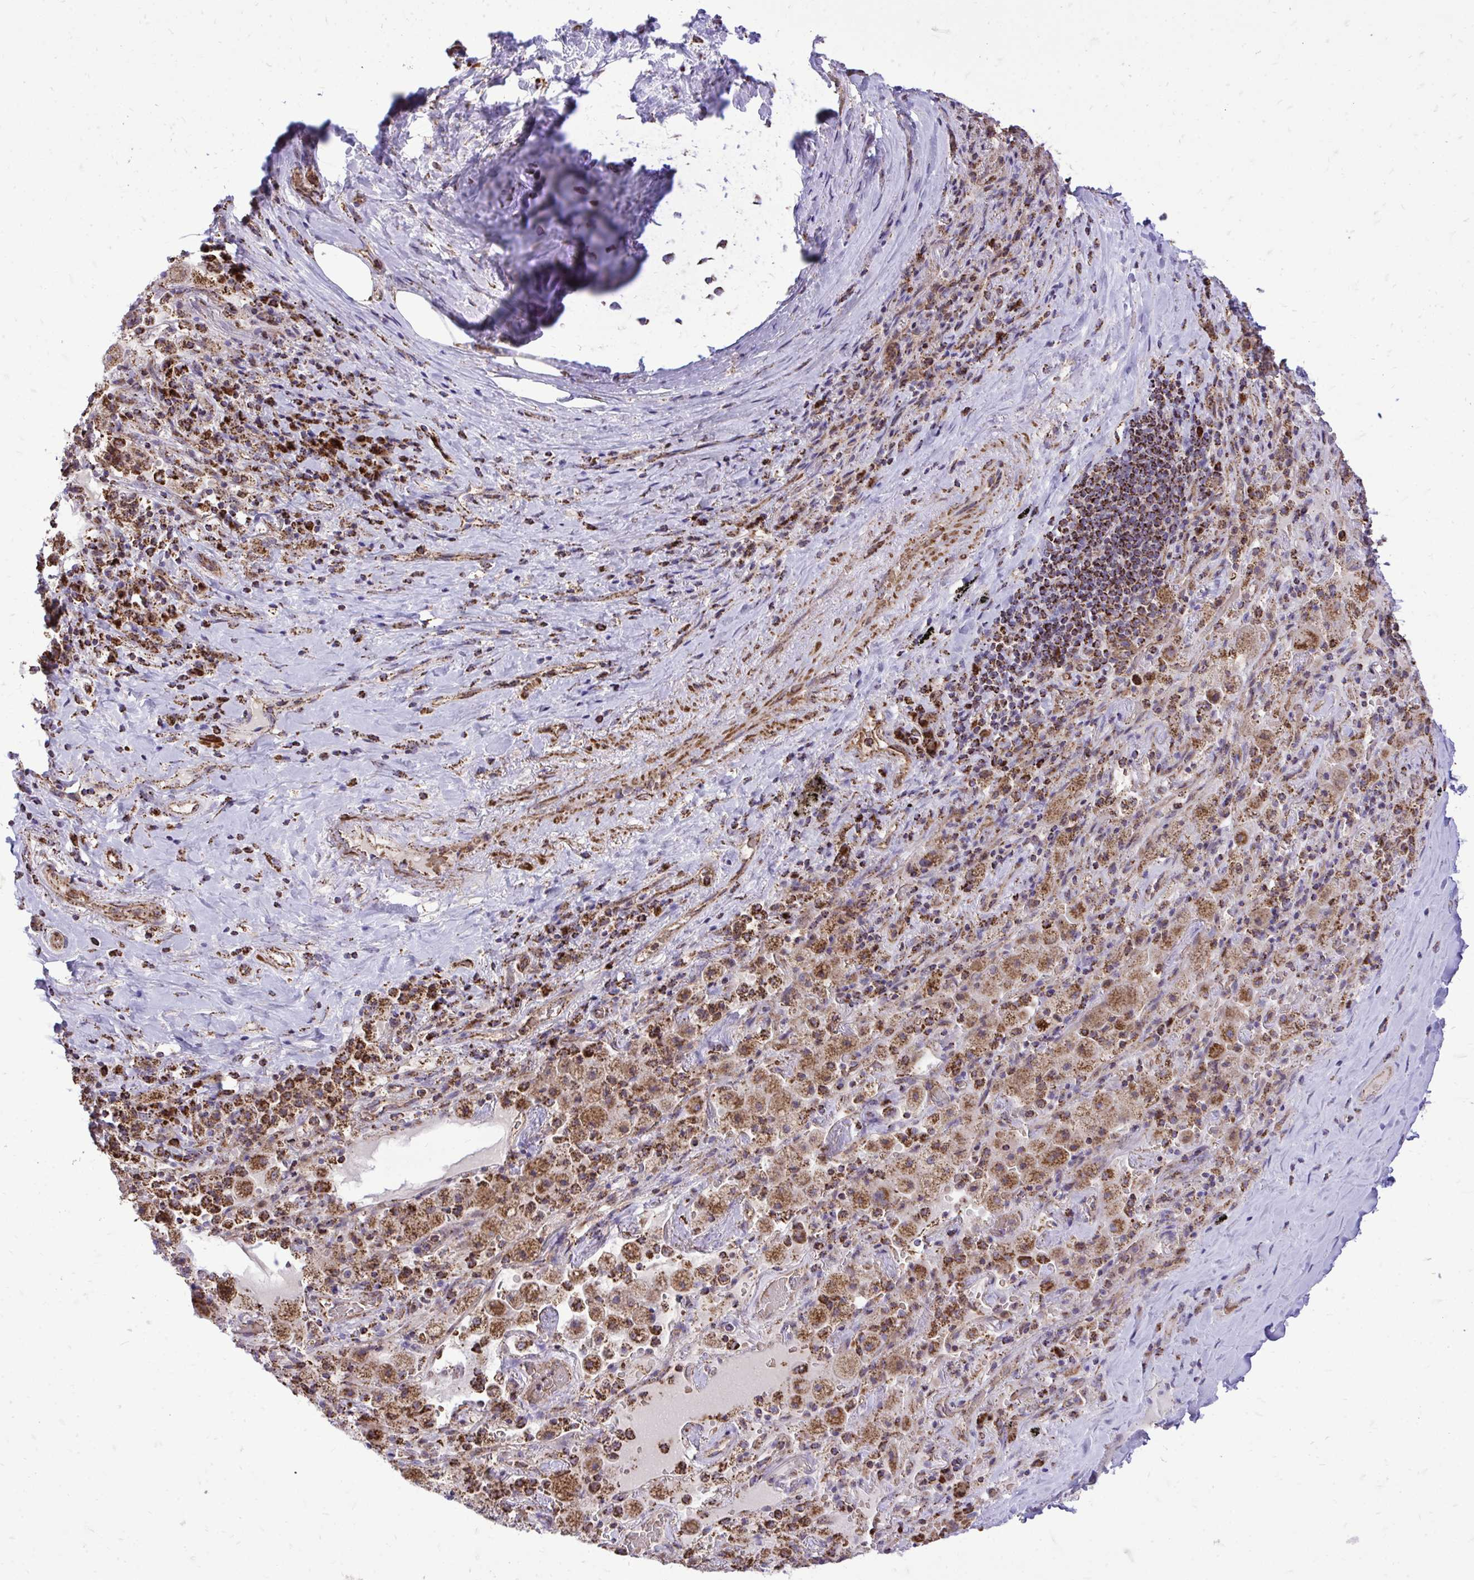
{"staining": {"intensity": "negative", "quantity": "none", "location": "none"}, "tissue": "adipose tissue", "cell_type": "Adipocytes", "image_type": "normal", "snomed": [{"axis": "morphology", "description": "Normal tissue, NOS"}, {"axis": "topography", "description": "Cartilage tissue"}, {"axis": "topography", "description": "Bronchus"}], "caption": "Immunohistochemical staining of normal human adipose tissue demonstrates no significant expression in adipocytes. (Immunohistochemistry, brightfield microscopy, high magnification).", "gene": "UBE2C", "patient": {"sex": "male", "age": 64}}